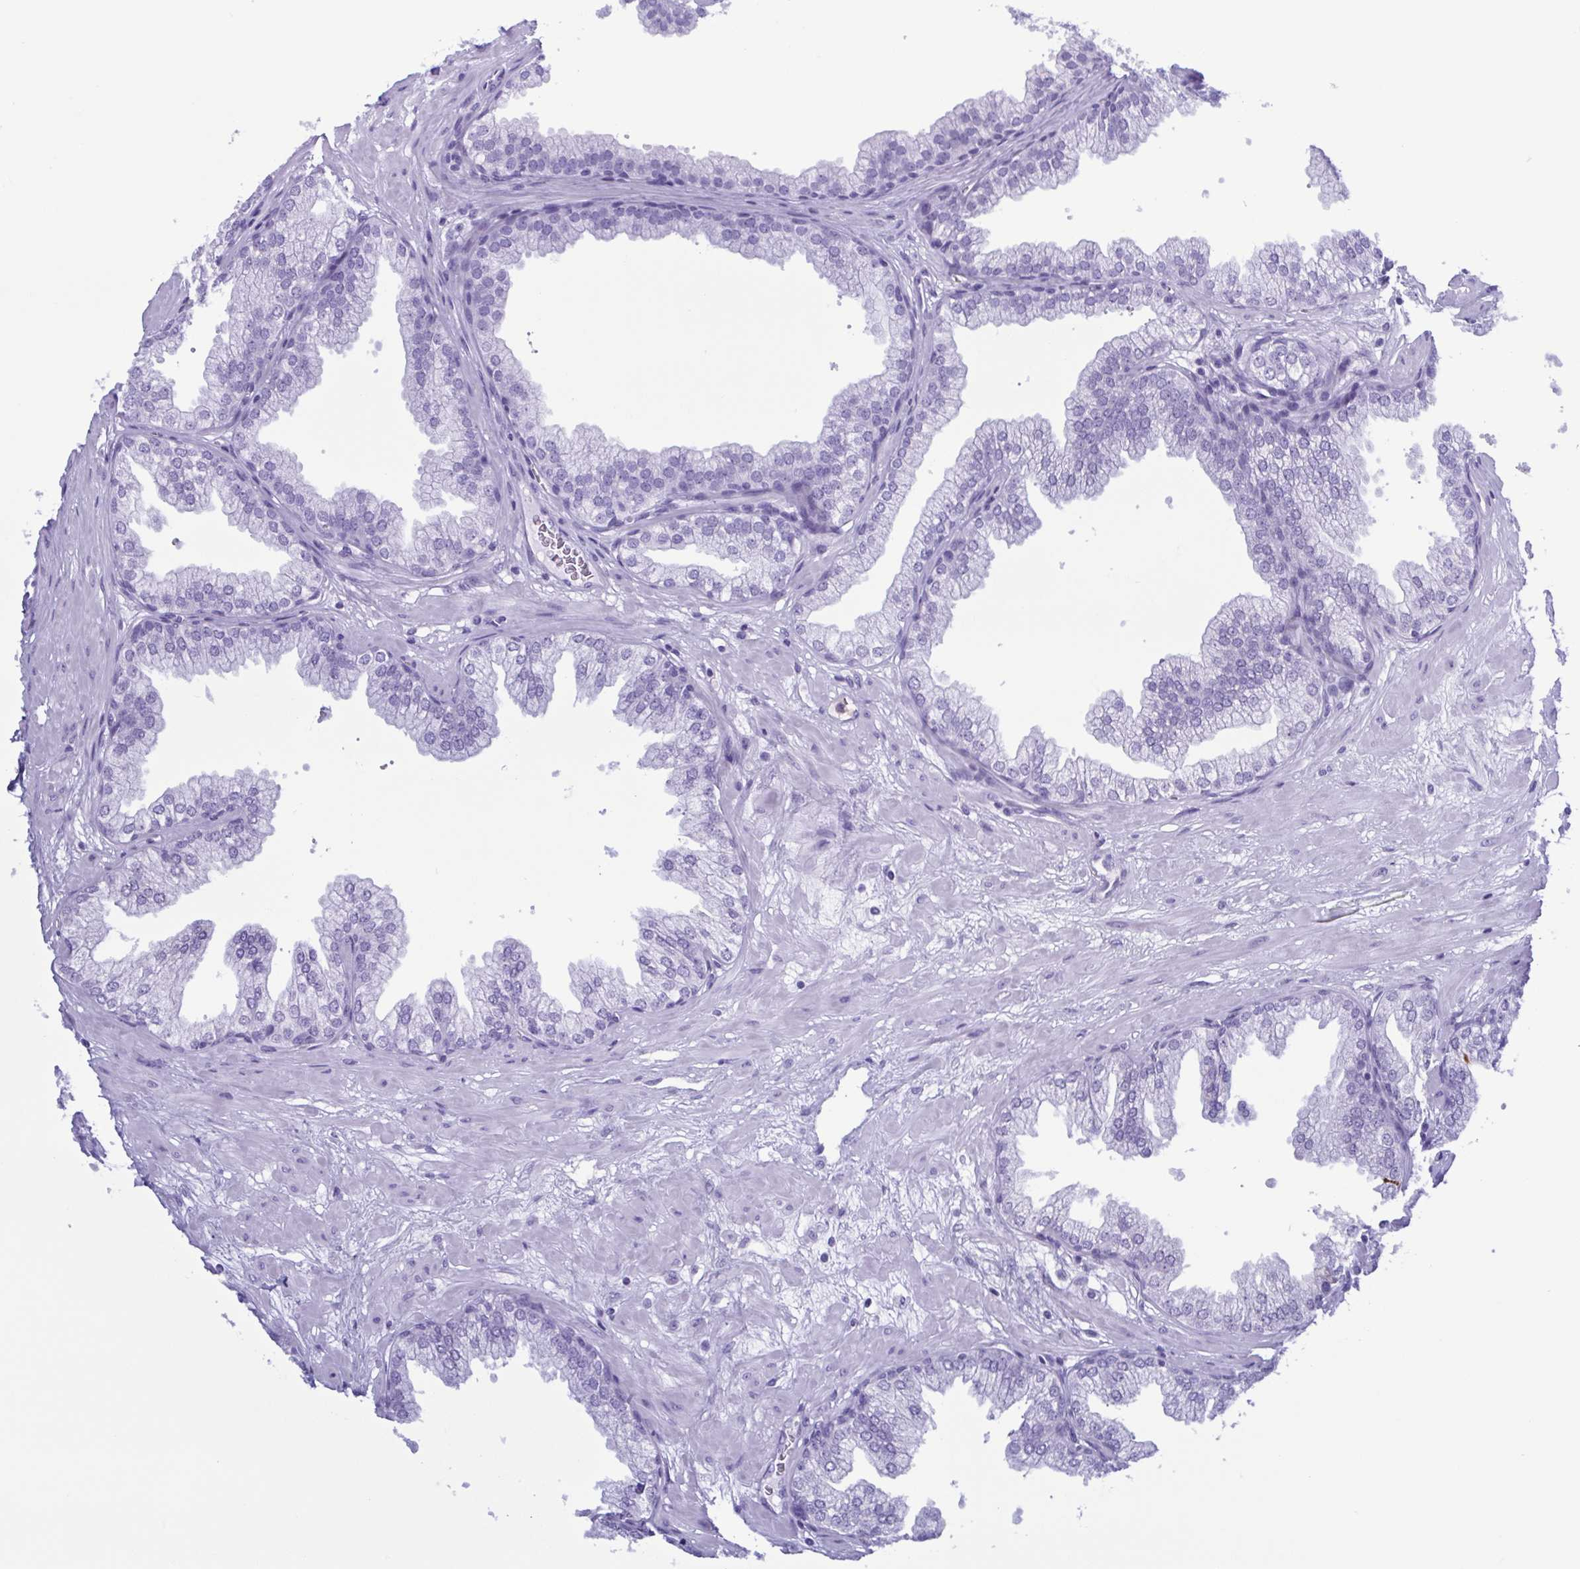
{"staining": {"intensity": "strong", "quantity": "<25%", "location": "cytoplasmic/membranous"}, "tissue": "prostate", "cell_type": "Glandular cells", "image_type": "normal", "snomed": [{"axis": "morphology", "description": "Normal tissue, NOS"}, {"axis": "topography", "description": "Prostate"}], "caption": "A histopathology image of prostate stained for a protein demonstrates strong cytoplasmic/membranous brown staining in glandular cells. (DAB (3,3'-diaminobenzidine) IHC with brightfield microscopy, high magnification).", "gene": "LTF", "patient": {"sex": "male", "age": 37}}